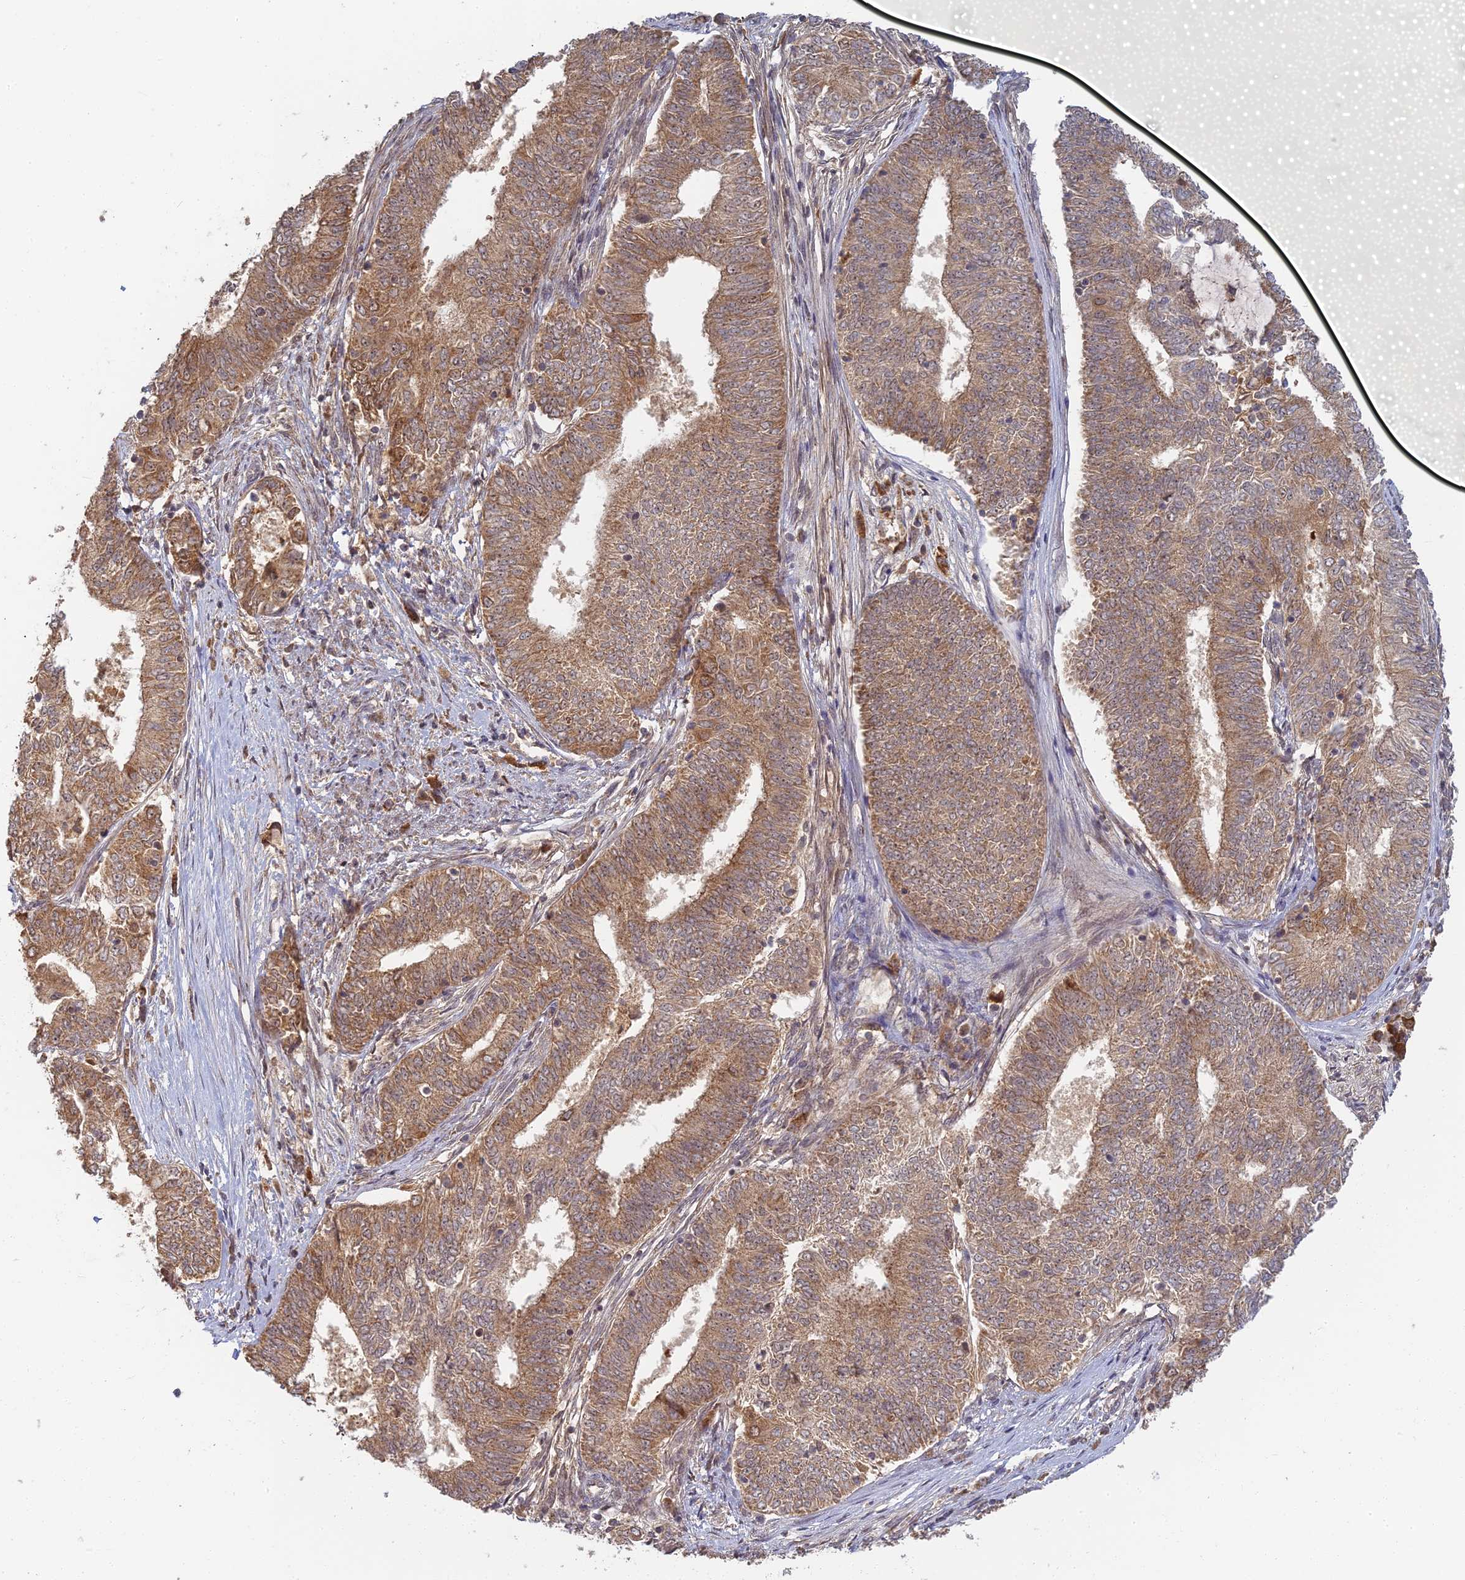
{"staining": {"intensity": "moderate", "quantity": ">75%", "location": "cytoplasmic/membranous"}, "tissue": "endometrial cancer", "cell_type": "Tumor cells", "image_type": "cancer", "snomed": [{"axis": "morphology", "description": "Adenocarcinoma, NOS"}, {"axis": "topography", "description": "Endometrium"}], "caption": "Endometrial adenocarcinoma tissue demonstrates moderate cytoplasmic/membranous expression in approximately >75% of tumor cells, visualized by immunohistochemistry. The staining was performed using DAB, with brown indicating positive protein expression. Nuclei are stained blue with hematoxylin.", "gene": "RGL3", "patient": {"sex": "female", "age": 62}}